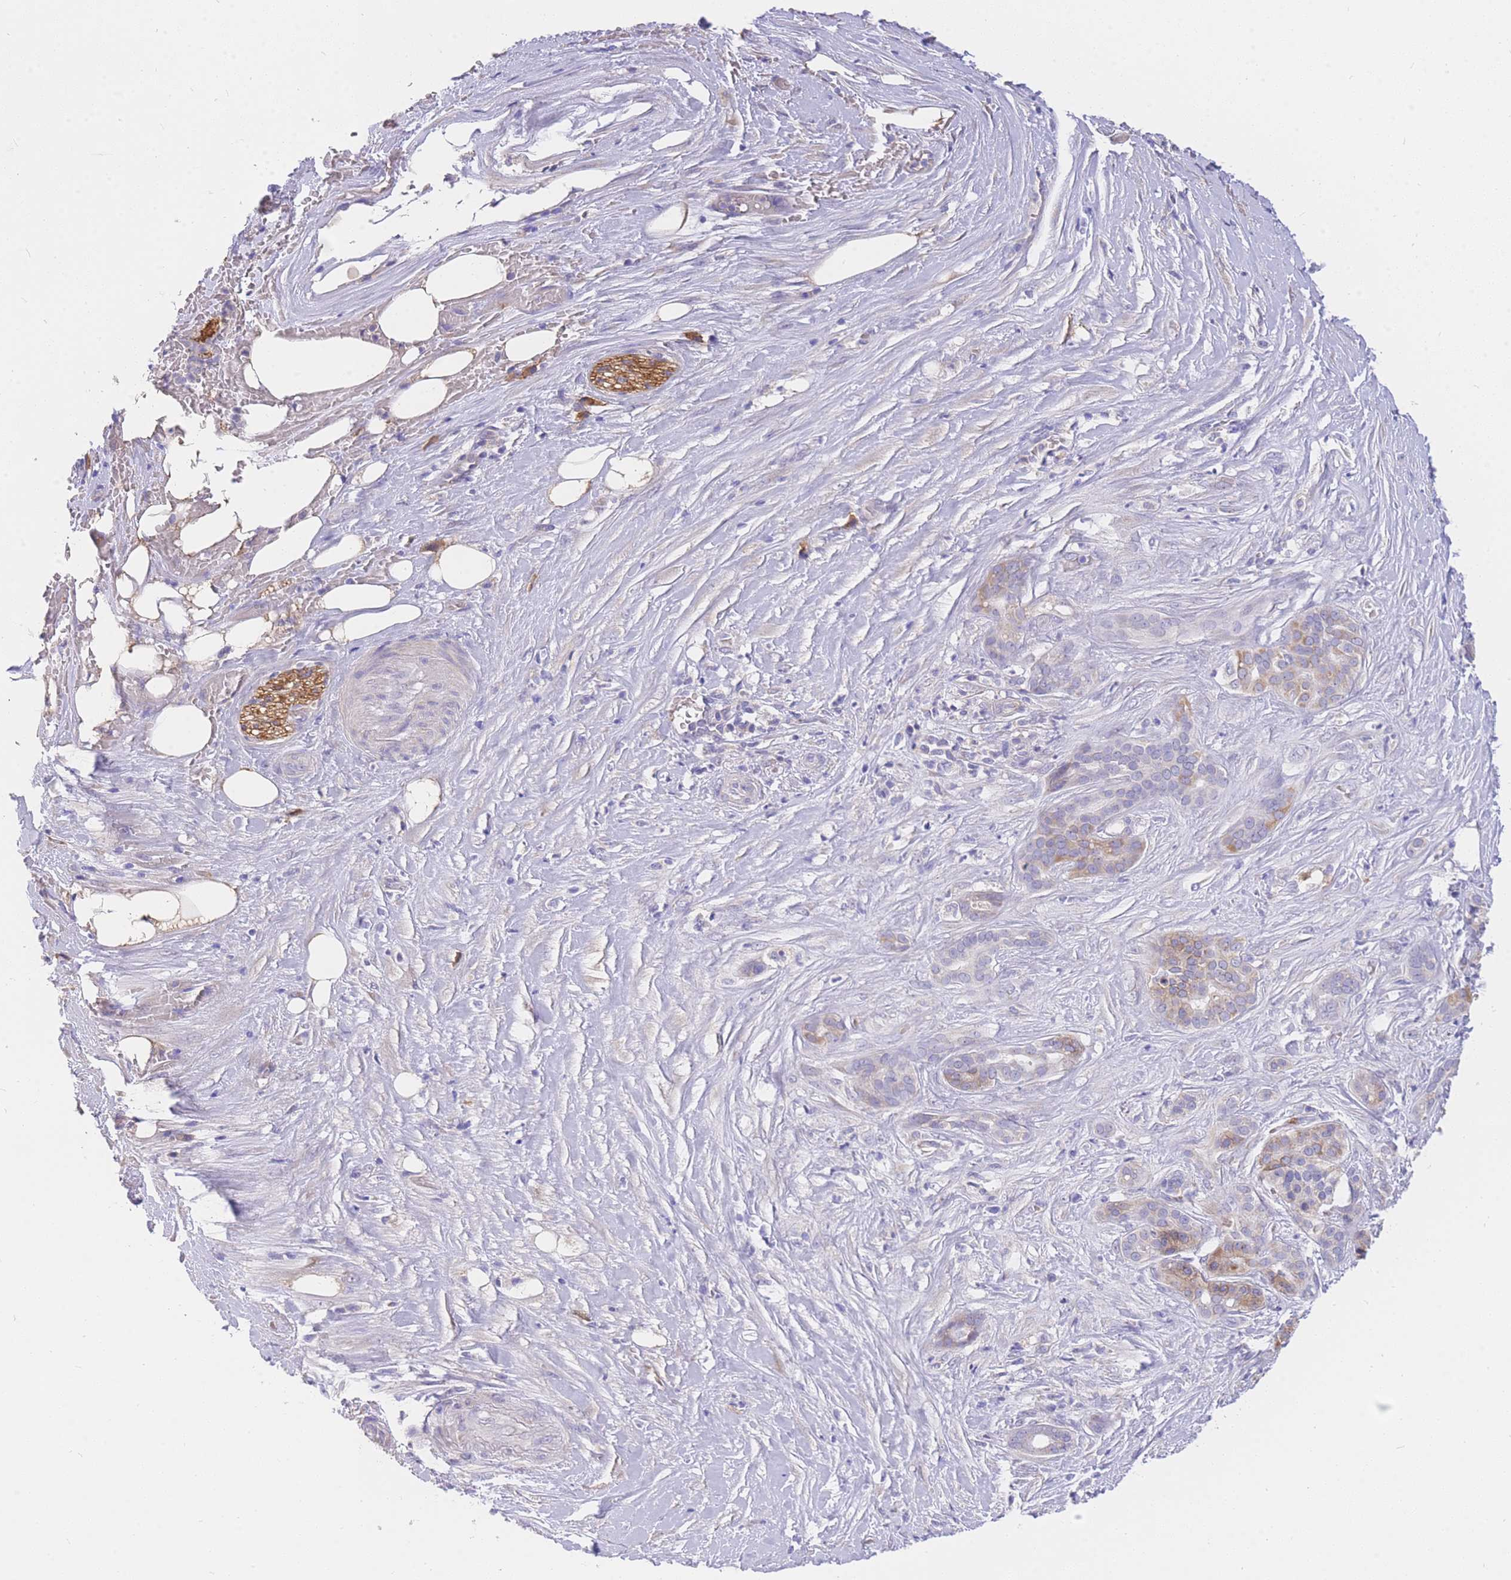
{"staining": {"intensity": "moderate", "quantity": "25%-75%", "location": "cytoplasmic/membranous"}, "tissue": "pancreatic cancer", "cell_type": "Tumor cells", "image_type": "cancer", "snomed": [{"axis": "morphology", "description": "Adenocarcinoma, NOS"}, {"axis": "topography", "description": "Pancreas"}], "caption": "Immunohistochemical staining of human pancreatic adenocarcinoma shows medium levels of moderate cytoplasmic/membranous expression in about 25%-75% of tumor cells.", "gene": "C2orf88", "patient": {"sex": "male", "age": 57}}